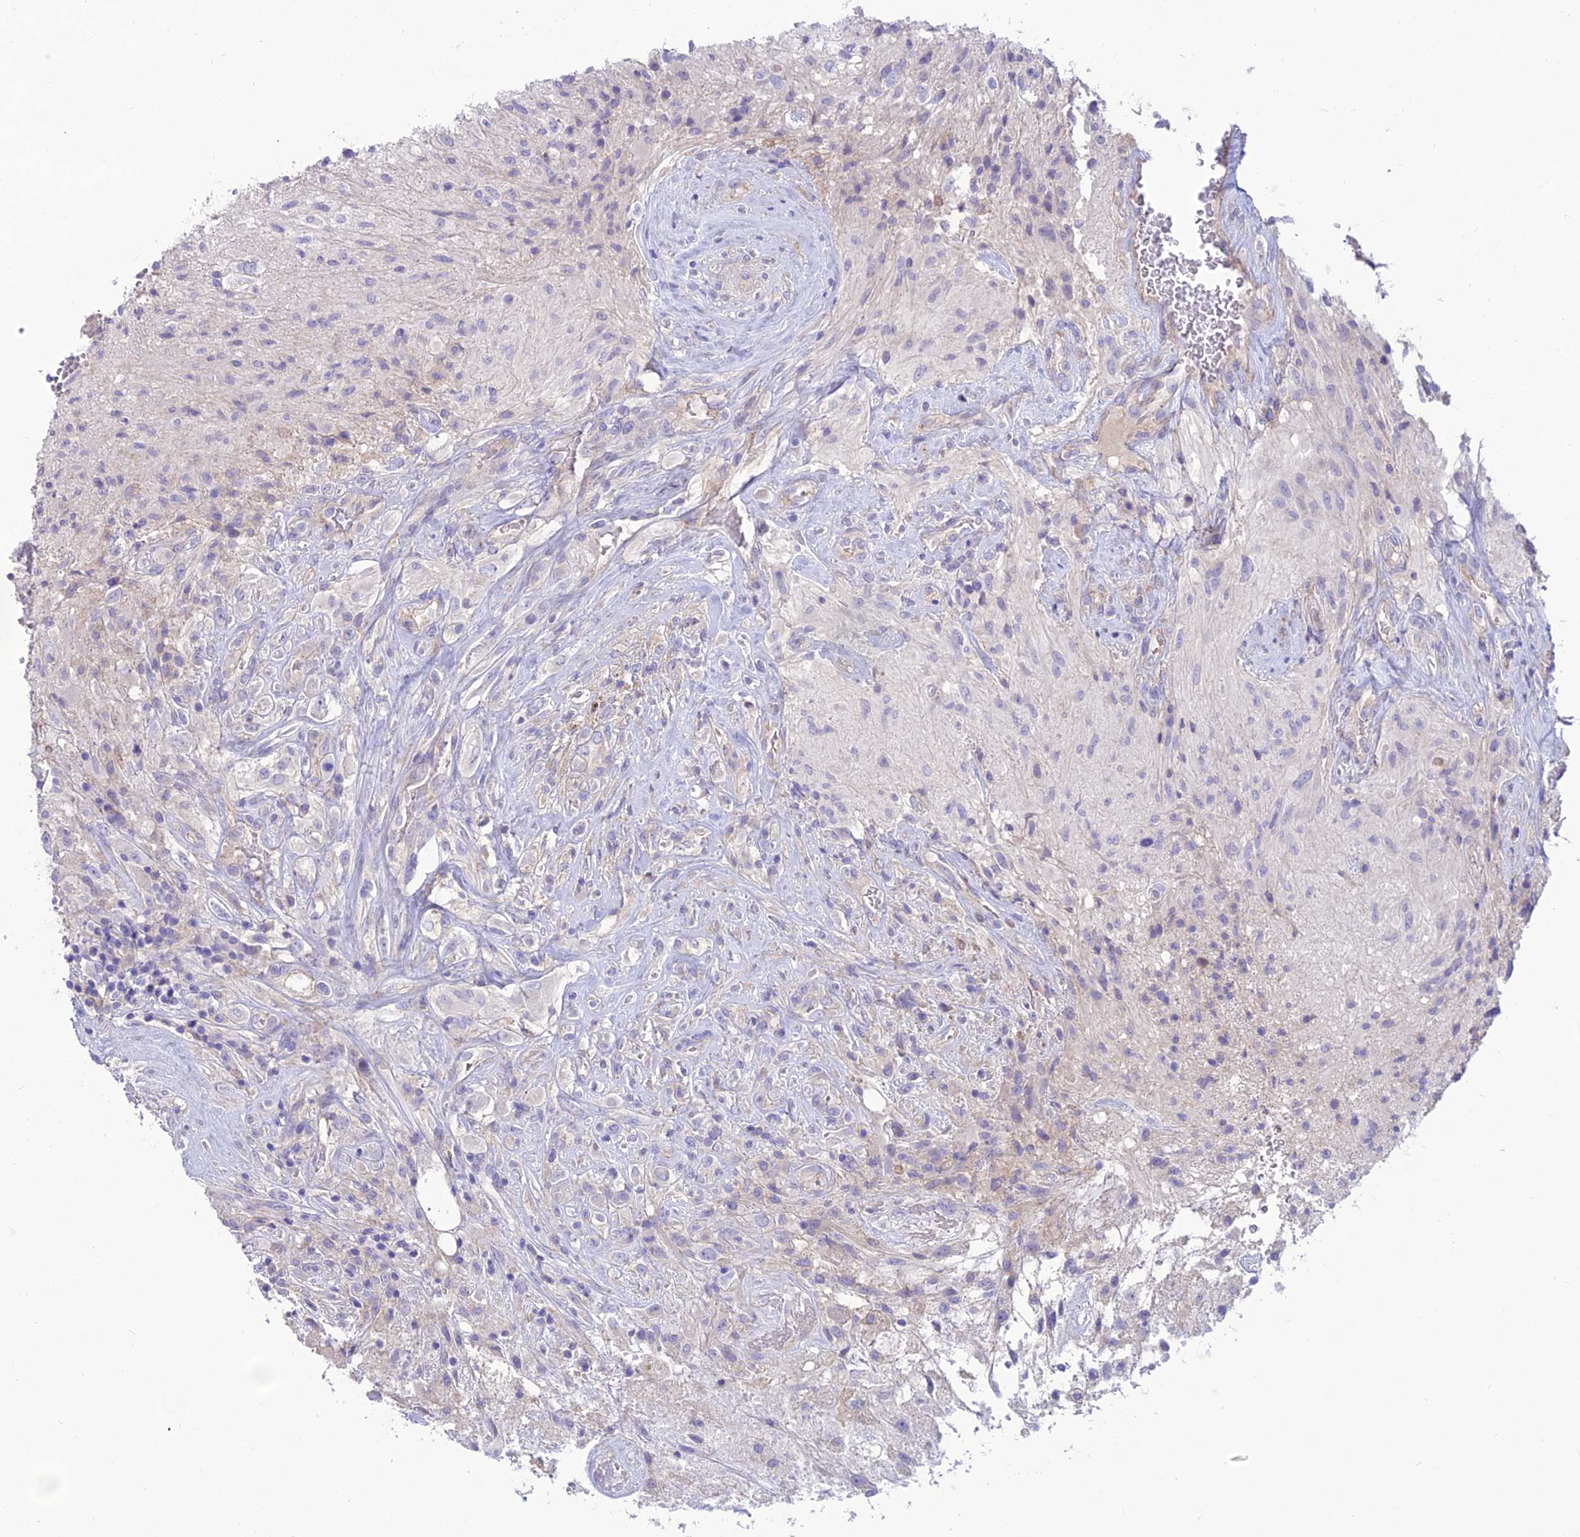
{"staining": {"intensity": "negative", "quantity": "none", "location": "none"}, "tissue": "glioma", "cell_type": "Tumor cells", "image_type": "cancer", "snomed": [{"axis": "morphology", "description": "Glioma, malignant, High grade"}, {"axis": "topography", "description": "Brain"}], "caption": "DAB immunohistochemical staining of malignant glioma (high-grade) shows no significant staining in tumor cells. Nuclei are stained in blue.", "gene": "TEKT3", "patient": {"sex": "male", "age": 56}}